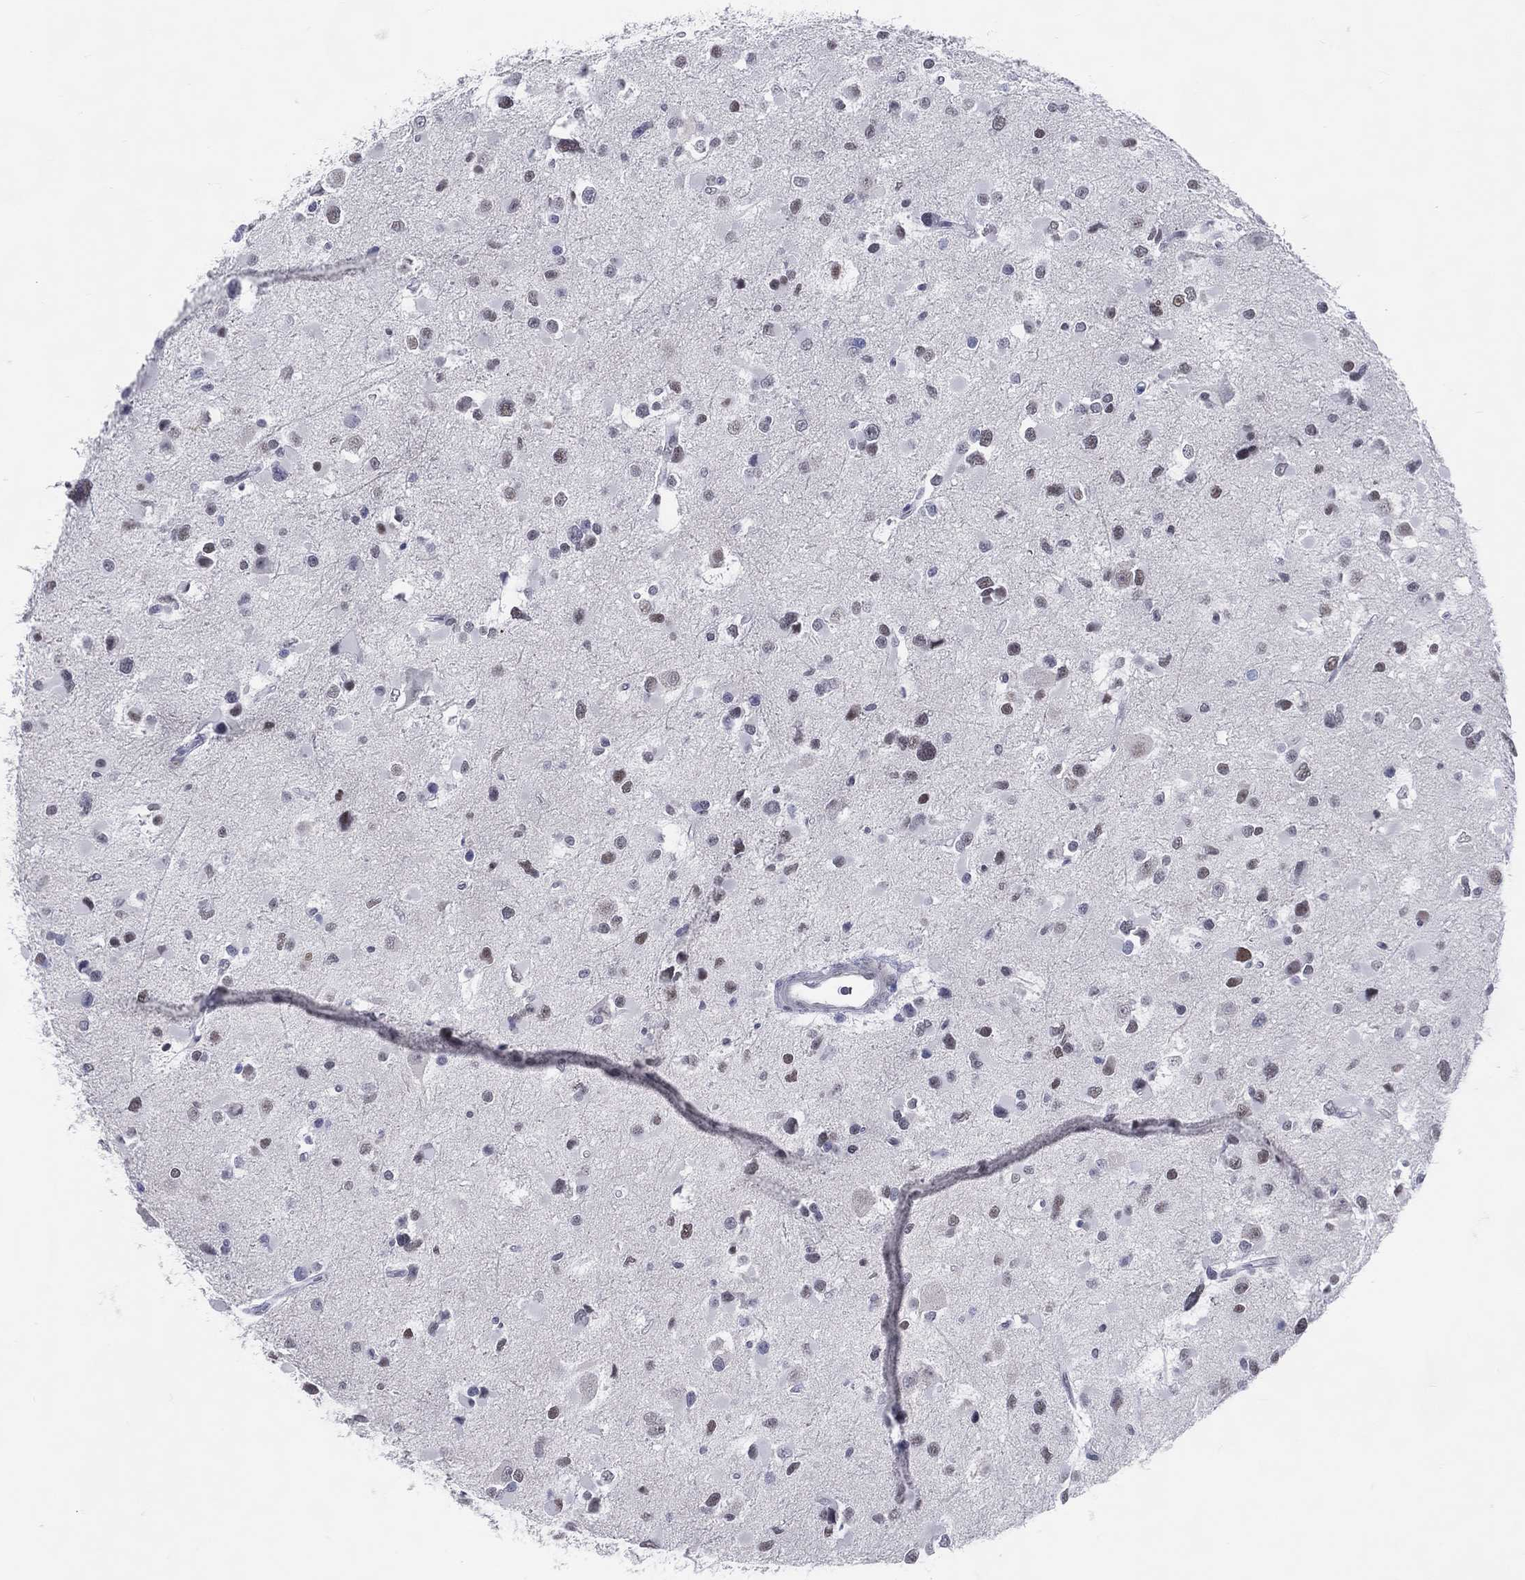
{"staining": {"intensity": "negative", "quantity": "none", "location": "none"}, "tissue": "glioma", "cell_type": "Tumor cells", "image_type": "cancer", "snomed": [{"axis": "morphology", "description": "Glioma, malignant, Low grade"}, {"axis": "topography", "description": "Brain"}], "caption": "Tumor cells are negative for protein expression in human low-grade glioma (malignant).", "gene": "CFAP58", "patient": {"sex": "female", "age": 32}}